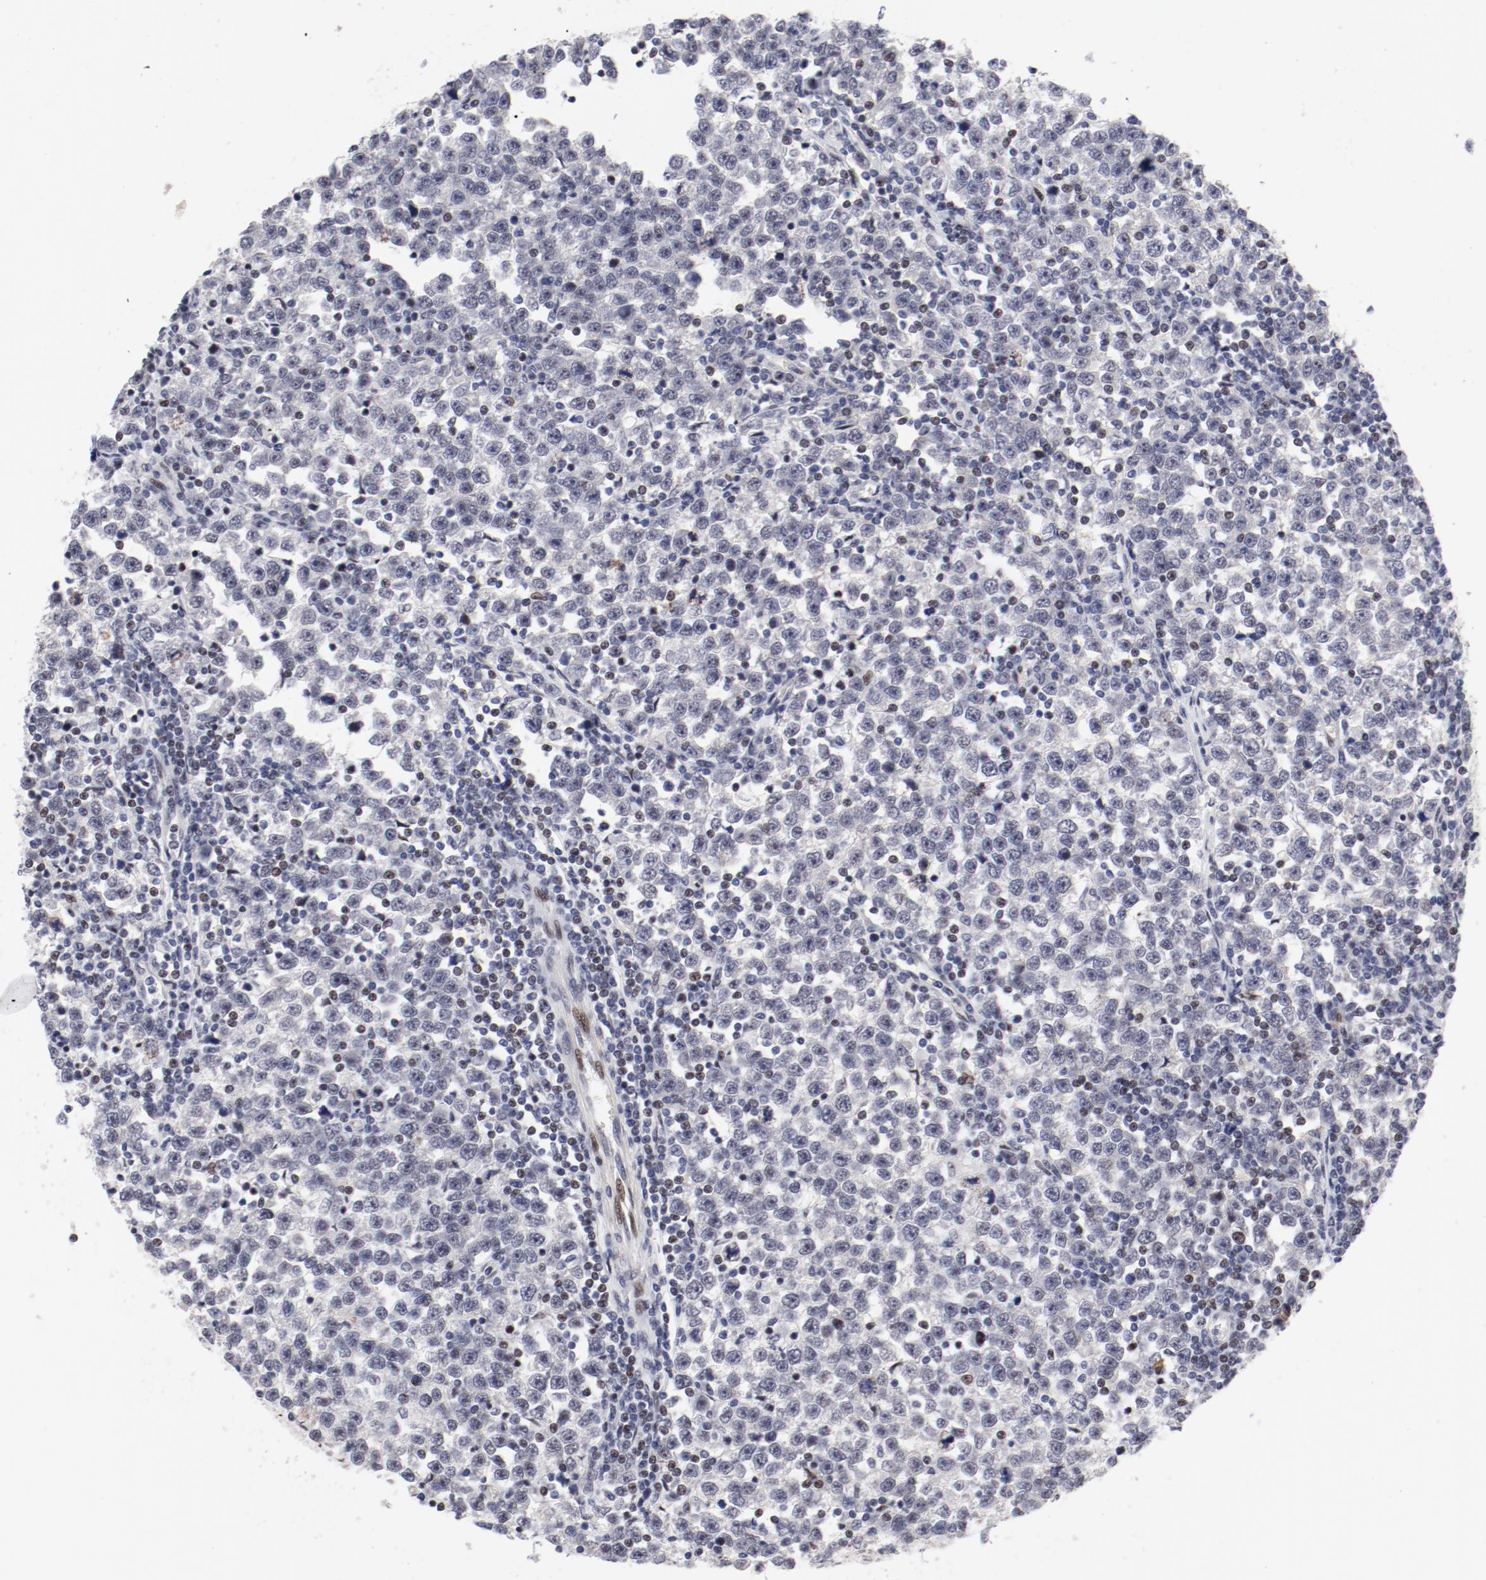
{"staining": {"intensity": "negative", "quantity": "none", "location": "none"}, "tissue": "testis cancer", "cell_type": "Tumor cells", "image_type": "cancer", "snomed": [{"axis": "morphology", "description": "Seminoma, NOS"}, {"axis": "topography", "description": "Testis"}], "caption": "DAB immunohistochemical staining of seminoma (testis) shows no significant staining in tumor cells.", "gene": "FSCB", "patient": {"sex": "male", "age": 43}}